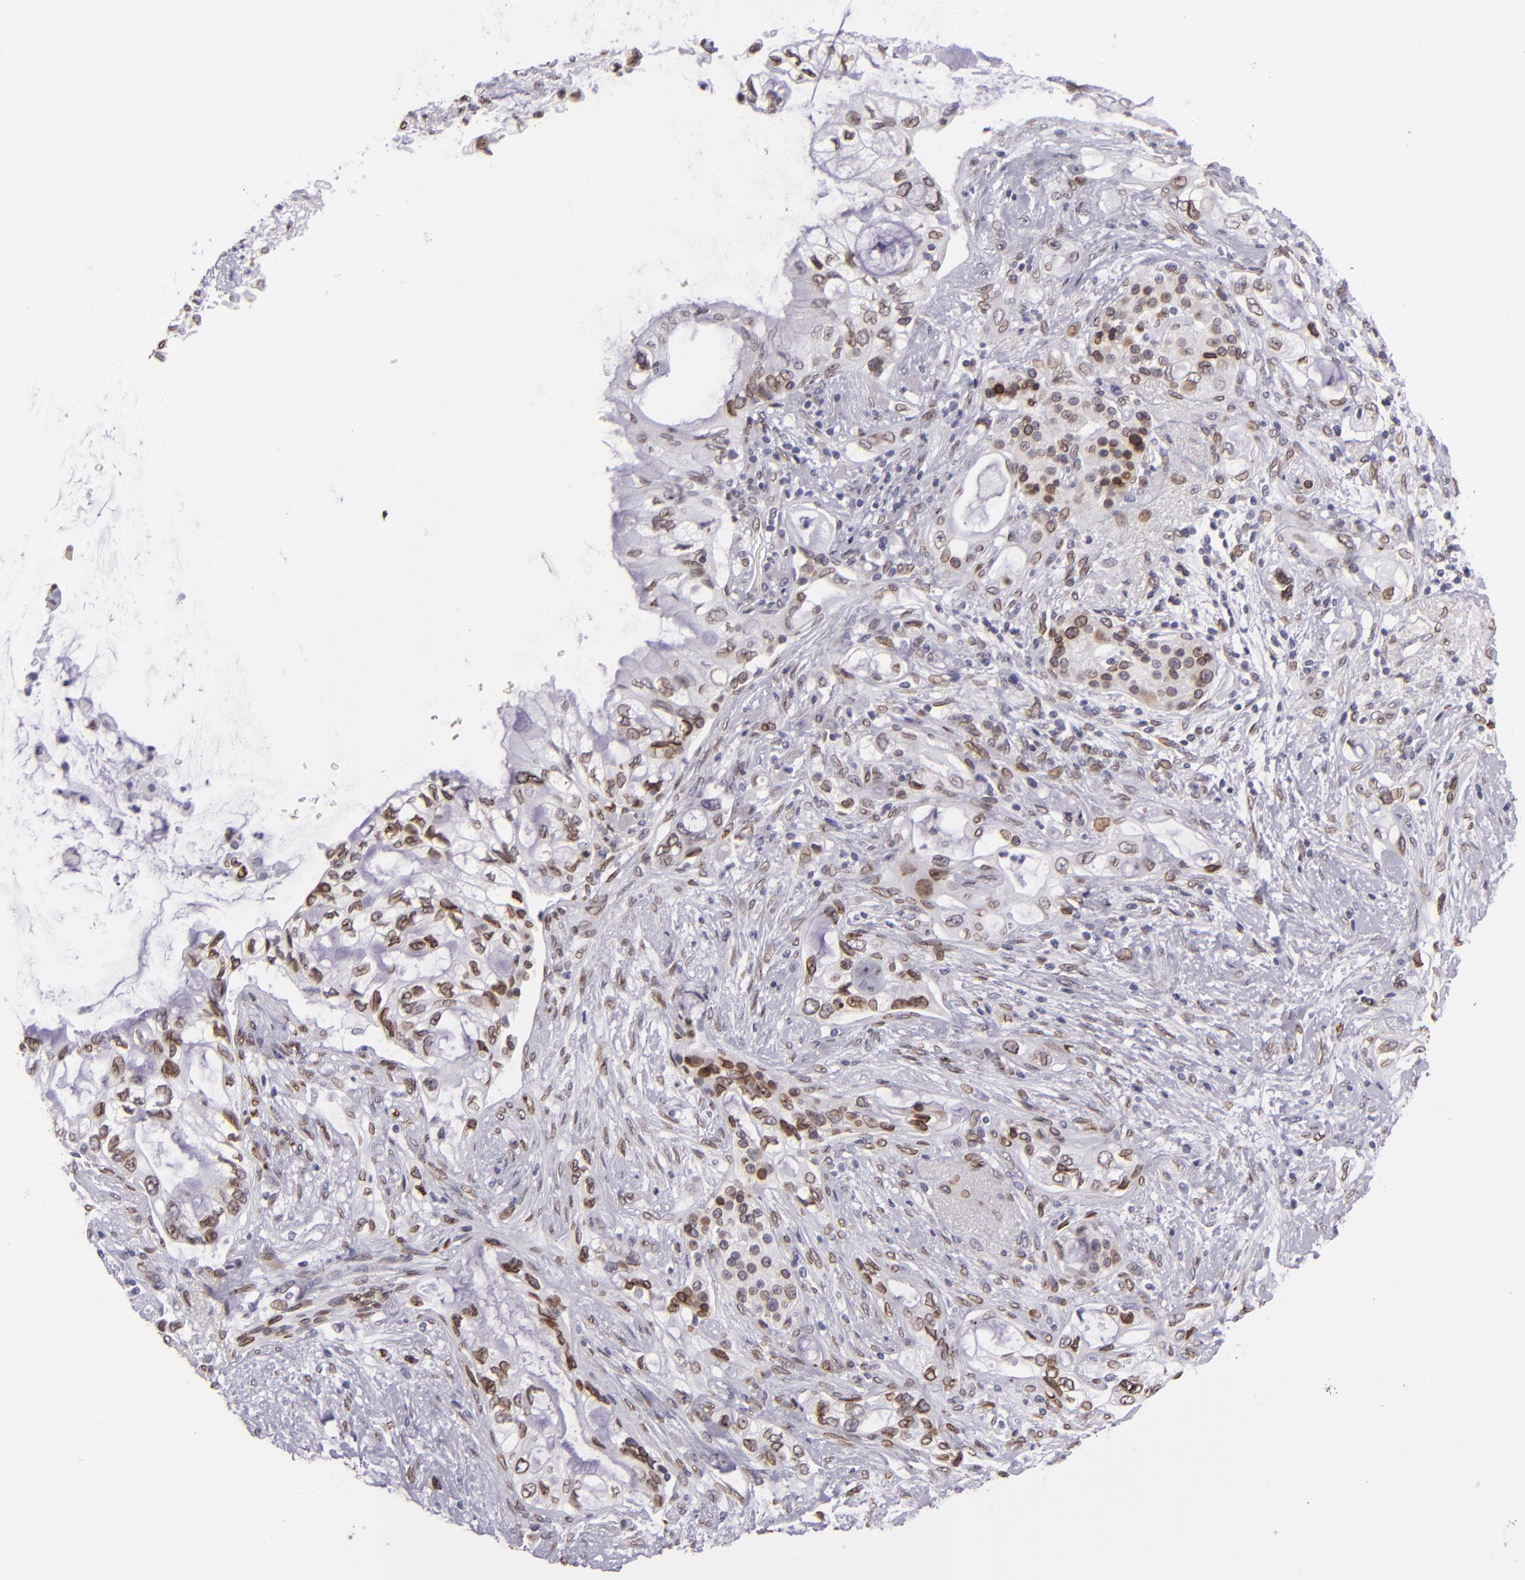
{"staining": {"intensity": "moderate", "quantity": "25%-75%", "location": "nuclear"}, "tissue": "pancreatic cancer", "cell_type": "Tumor cells", "image_type": "cancer", "snomed": [{"axis": "morphology", "description": "Adenocarcinoma, NOS"}, {"axis": "topography", "description": "Pancreas"}], "caption": "This is an image of IHC staining of pancreatic cancer (adenocarcinoma), which shows moderate expression in the nuclear of tumor cells.", "gene": "EMD", "patient": {"sex": "female", "age": 70}}